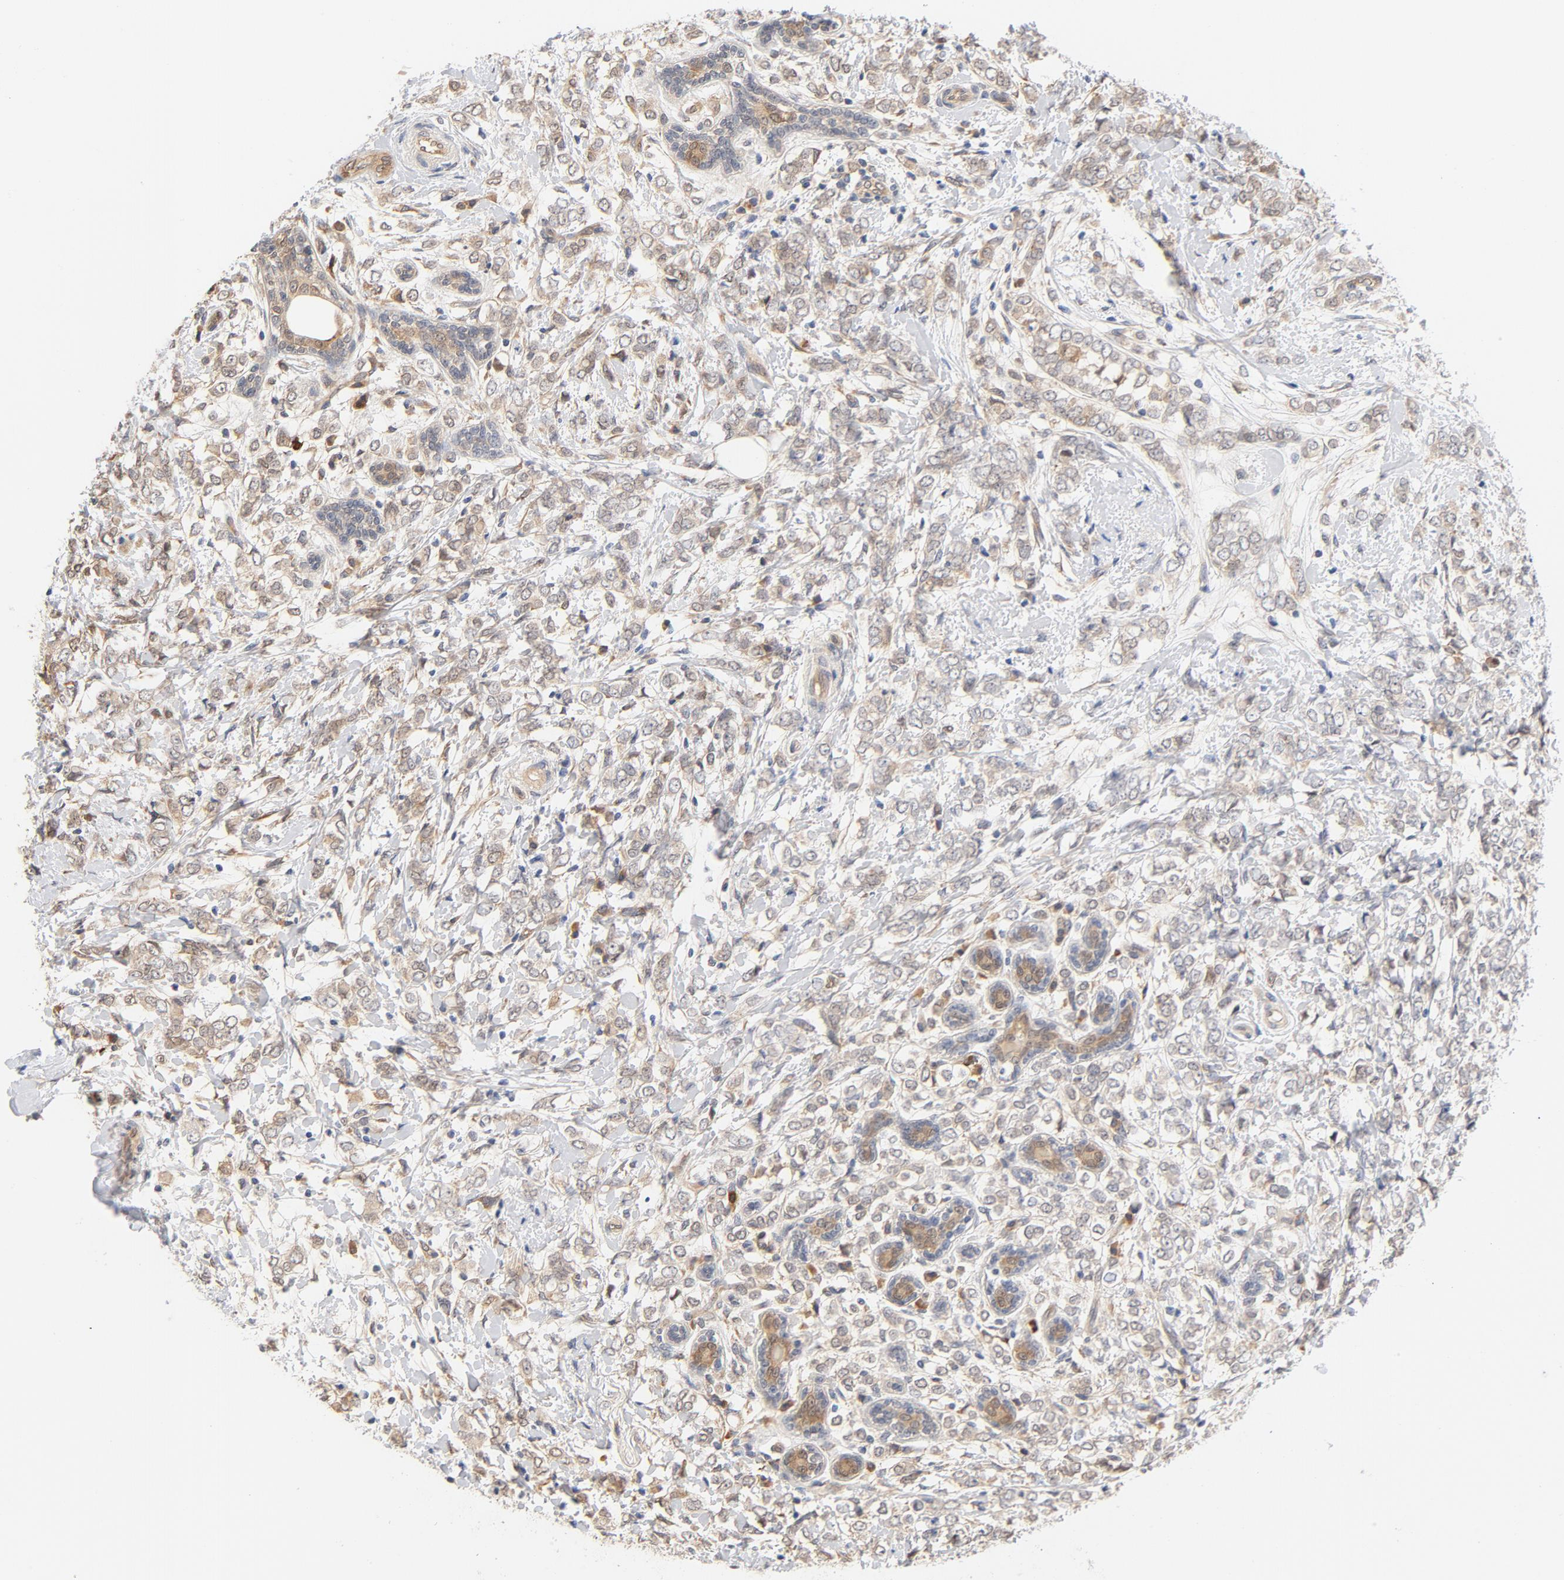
{"staining": {"intensity": "moderate", "quantity": ">75%", "location": "cytoplasmic/membranous"}, "tissue": "breast cancer", "cell_type": "Tumor cells", "image_type": "cancer", "snomed": [{"axis": "morphology", "description": "Normal tissue, NOS"}, {"axis": "morphology", "description": "Lobular carcinoma"}, {"axis": "topography", "description": "Breast"}], "caption": "Breast cancer (lobular carcinoma) tissue displays moderate cytoplasmic/membranous staining in about >75% of tumor cells, visualized by immunohistochemistry.", "gene": "EIF4E", "patient": {"sex": "female", "age": 47}}